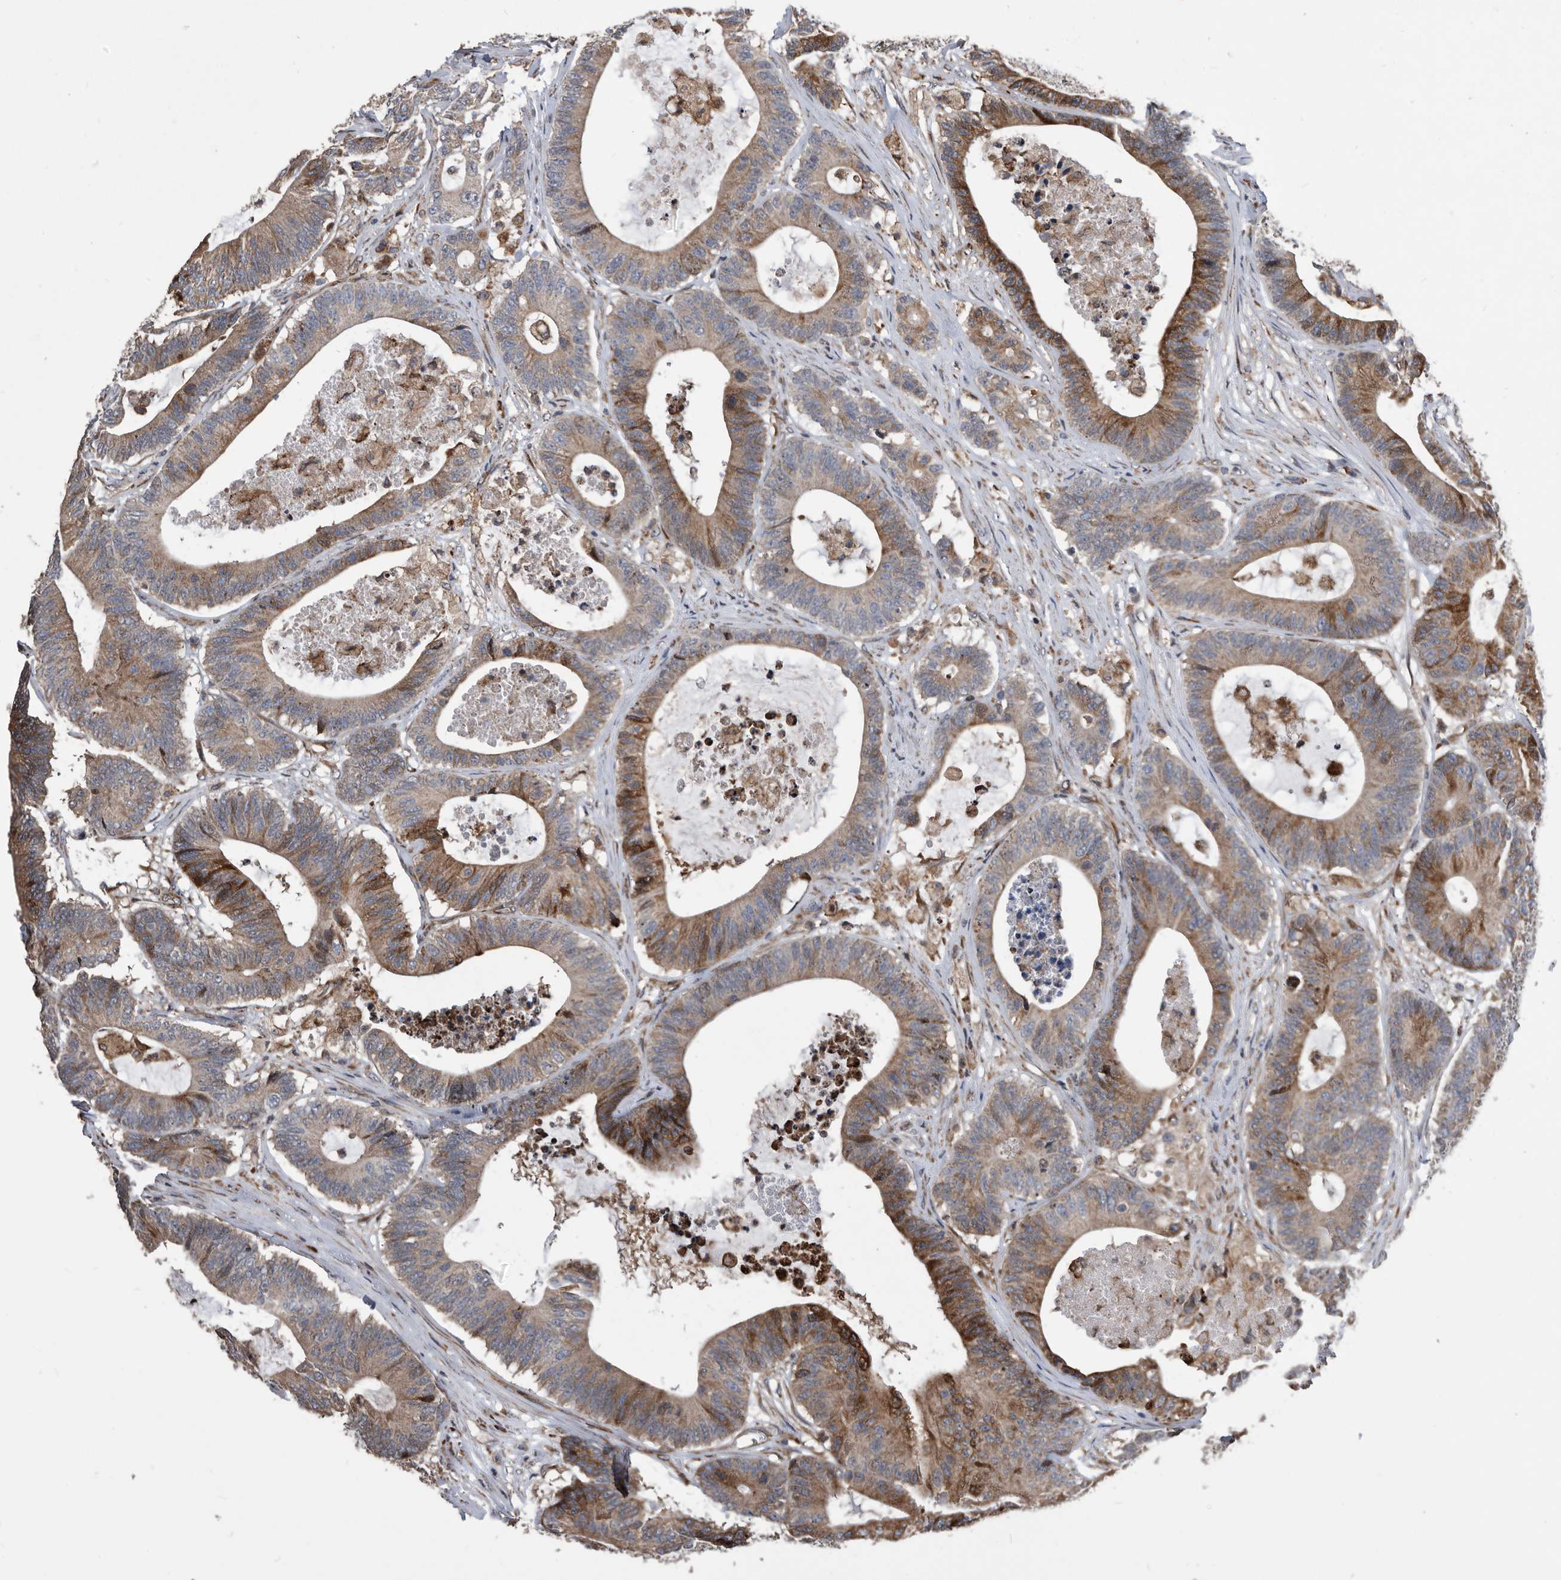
{"staining": {"intensity": "moderate", "quantity": "25%-75%", "location": "cytoplasmic/membranous"}, "tissue": "colorectal cancer", "cell_type": "Tumor cells", "image_type": "cancer", "snomed": [{"axis": "morphology", "description": "Adenocarcinoma, NOS"}, {"axis": "topography", "description": "Colon"}], "caption": "Moderate cytoplasmic/membranous staining is identified in approximately 25%-75% of tumor cells in colorectal cancer.", "gene": "SERINC2", "patient": {"sex": "female", "age": 84}}